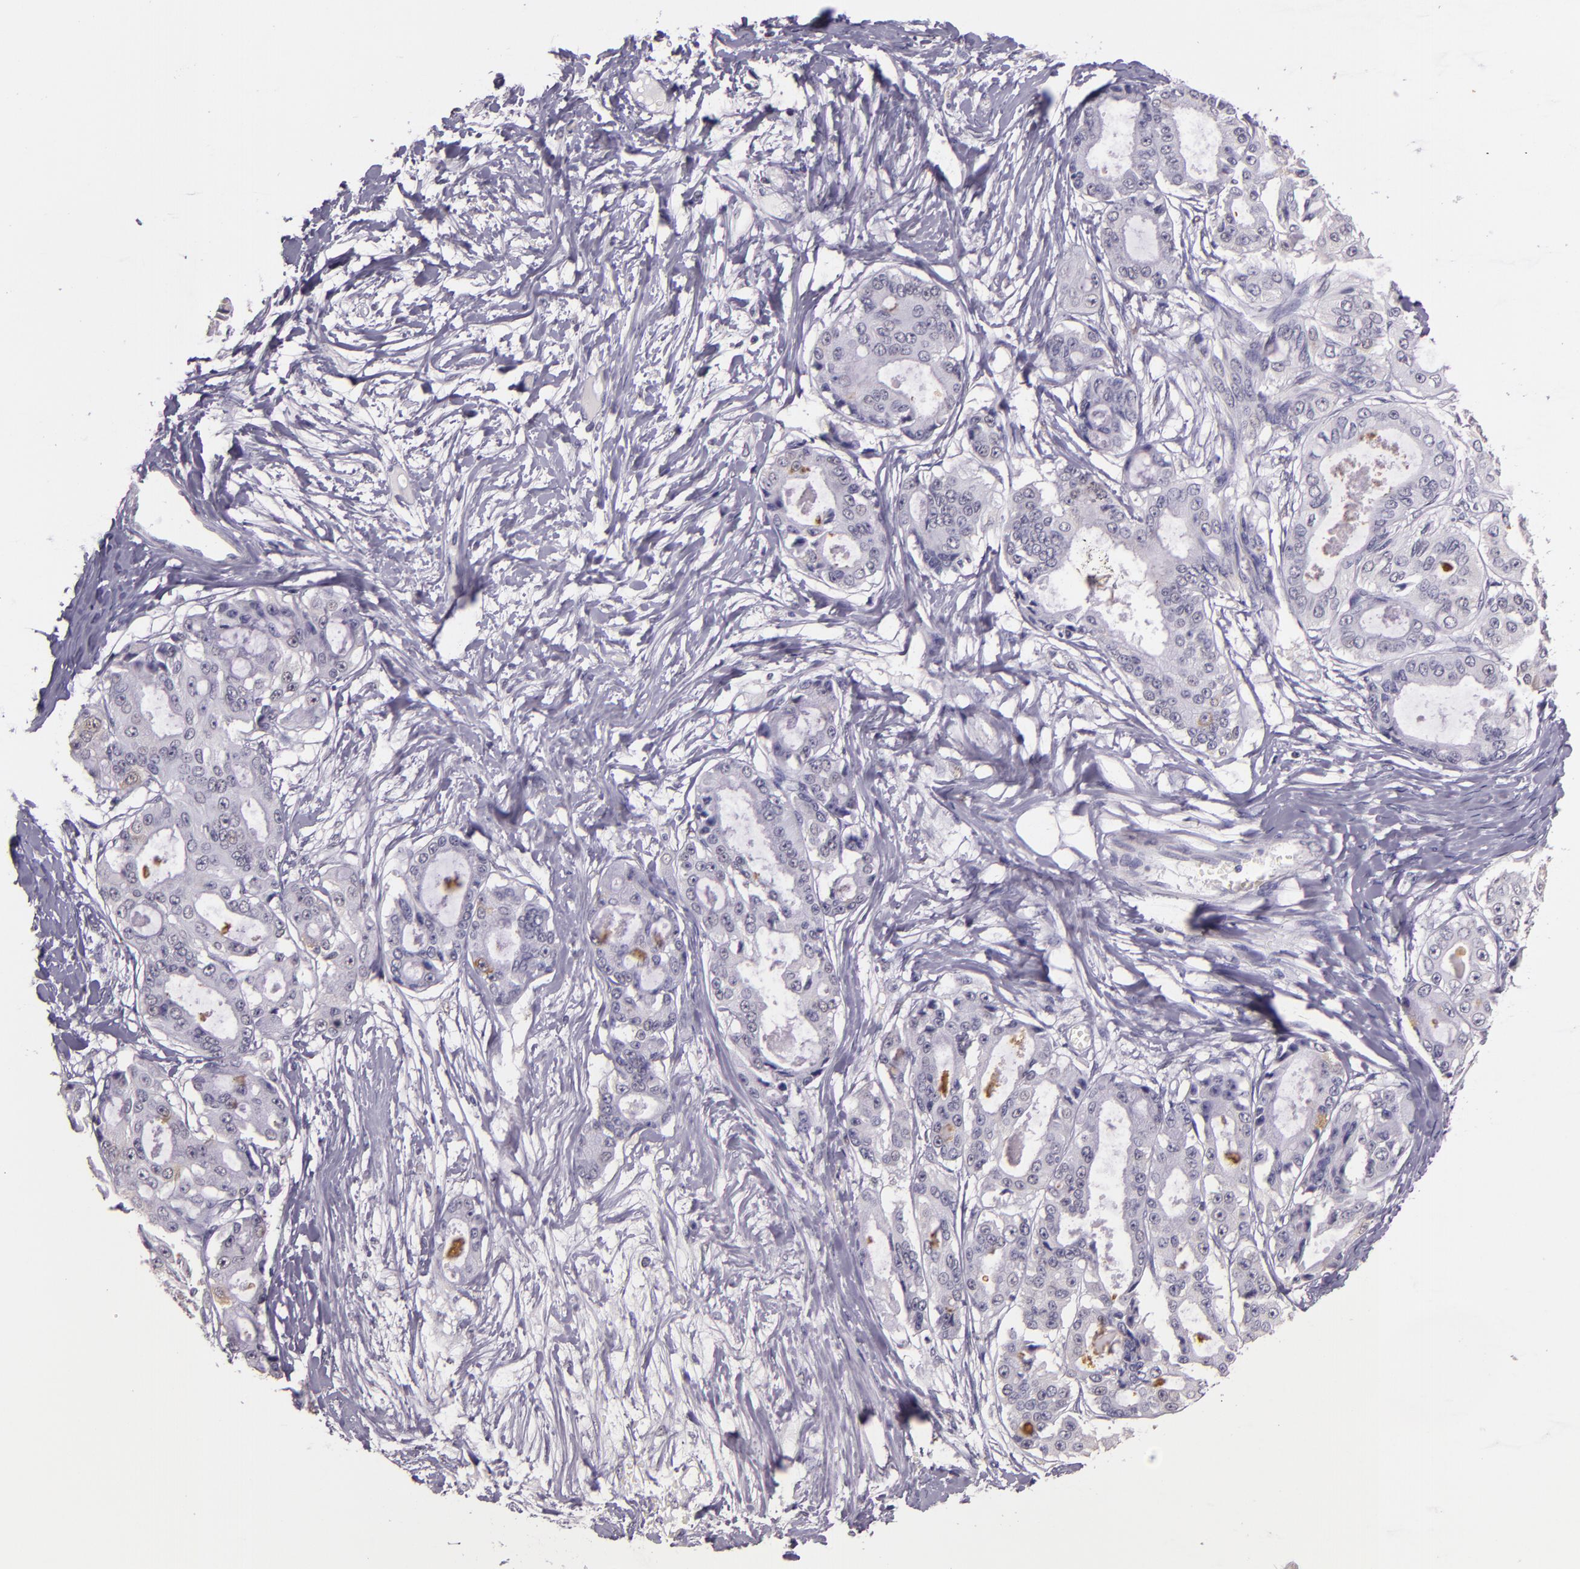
{"staining": {"intensity": "weak", "quantity": "<25%", "location": "cytoplasmic/membranous"}, "tissue": "ovarian cancer", "cell_type": "Tumor cells", "image_type": "cancer", "snomed": [{"axis": "morphology", "description": "Carcinoma, endometroid"}, {"axis": "topography", "description": "Ovary"}], "caption": "Immunohistochemical staining of human ovarian endometroid carcinoma shows no significant positivity in tumor cells.", "gene": "HSPA8", "patient": {"sex": "female", "age": 61}}